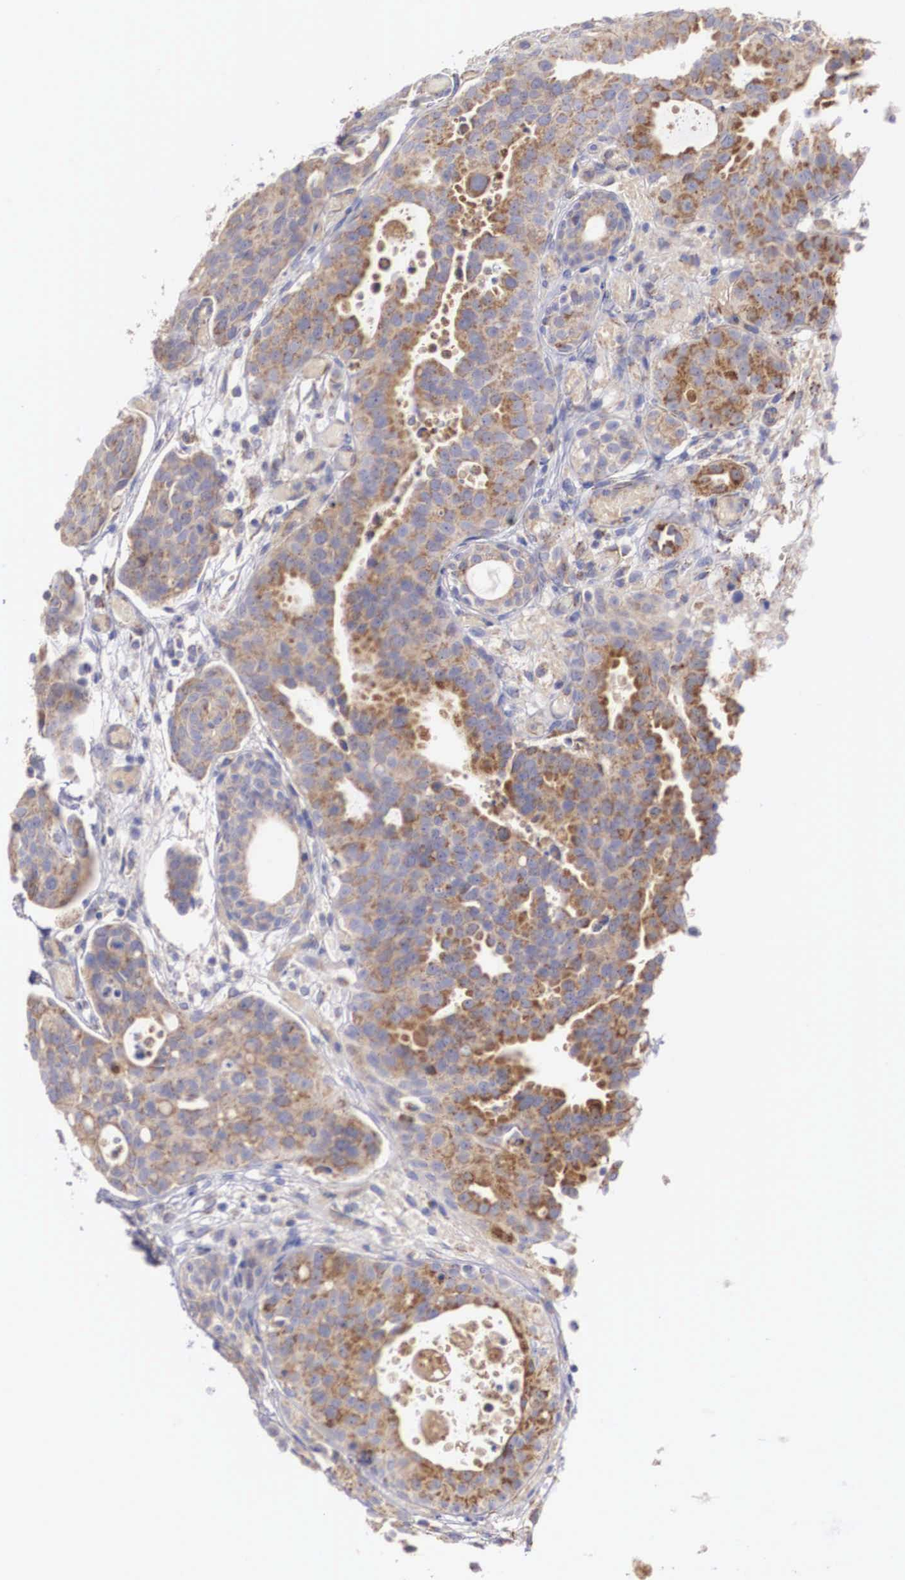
{"staining": {"intensity": "moderate", "quantity": ">75%", "location": "cytoplasmic/membranous"}, "tissue": "urothelial cancer", "cell_type": "Tumor cells", "image_type": "cancer", "snomed": [{"axis": "morphology", "description": "Urothelial carcinoma, High grade"}, {"axis": "topography", "description": "Urinary bladder"}], "caption": "Immunohistochemistry photomicrograph of human urothelial carcinoma (high-grade) stained for a protein (brown), which demonstrates medium levels of moderate cytoplasmic/membranous positivity in approximately >75% of tumor cells.", "gene": "XPNPEP3", "patient": {"sex": "male", "age": 78}}